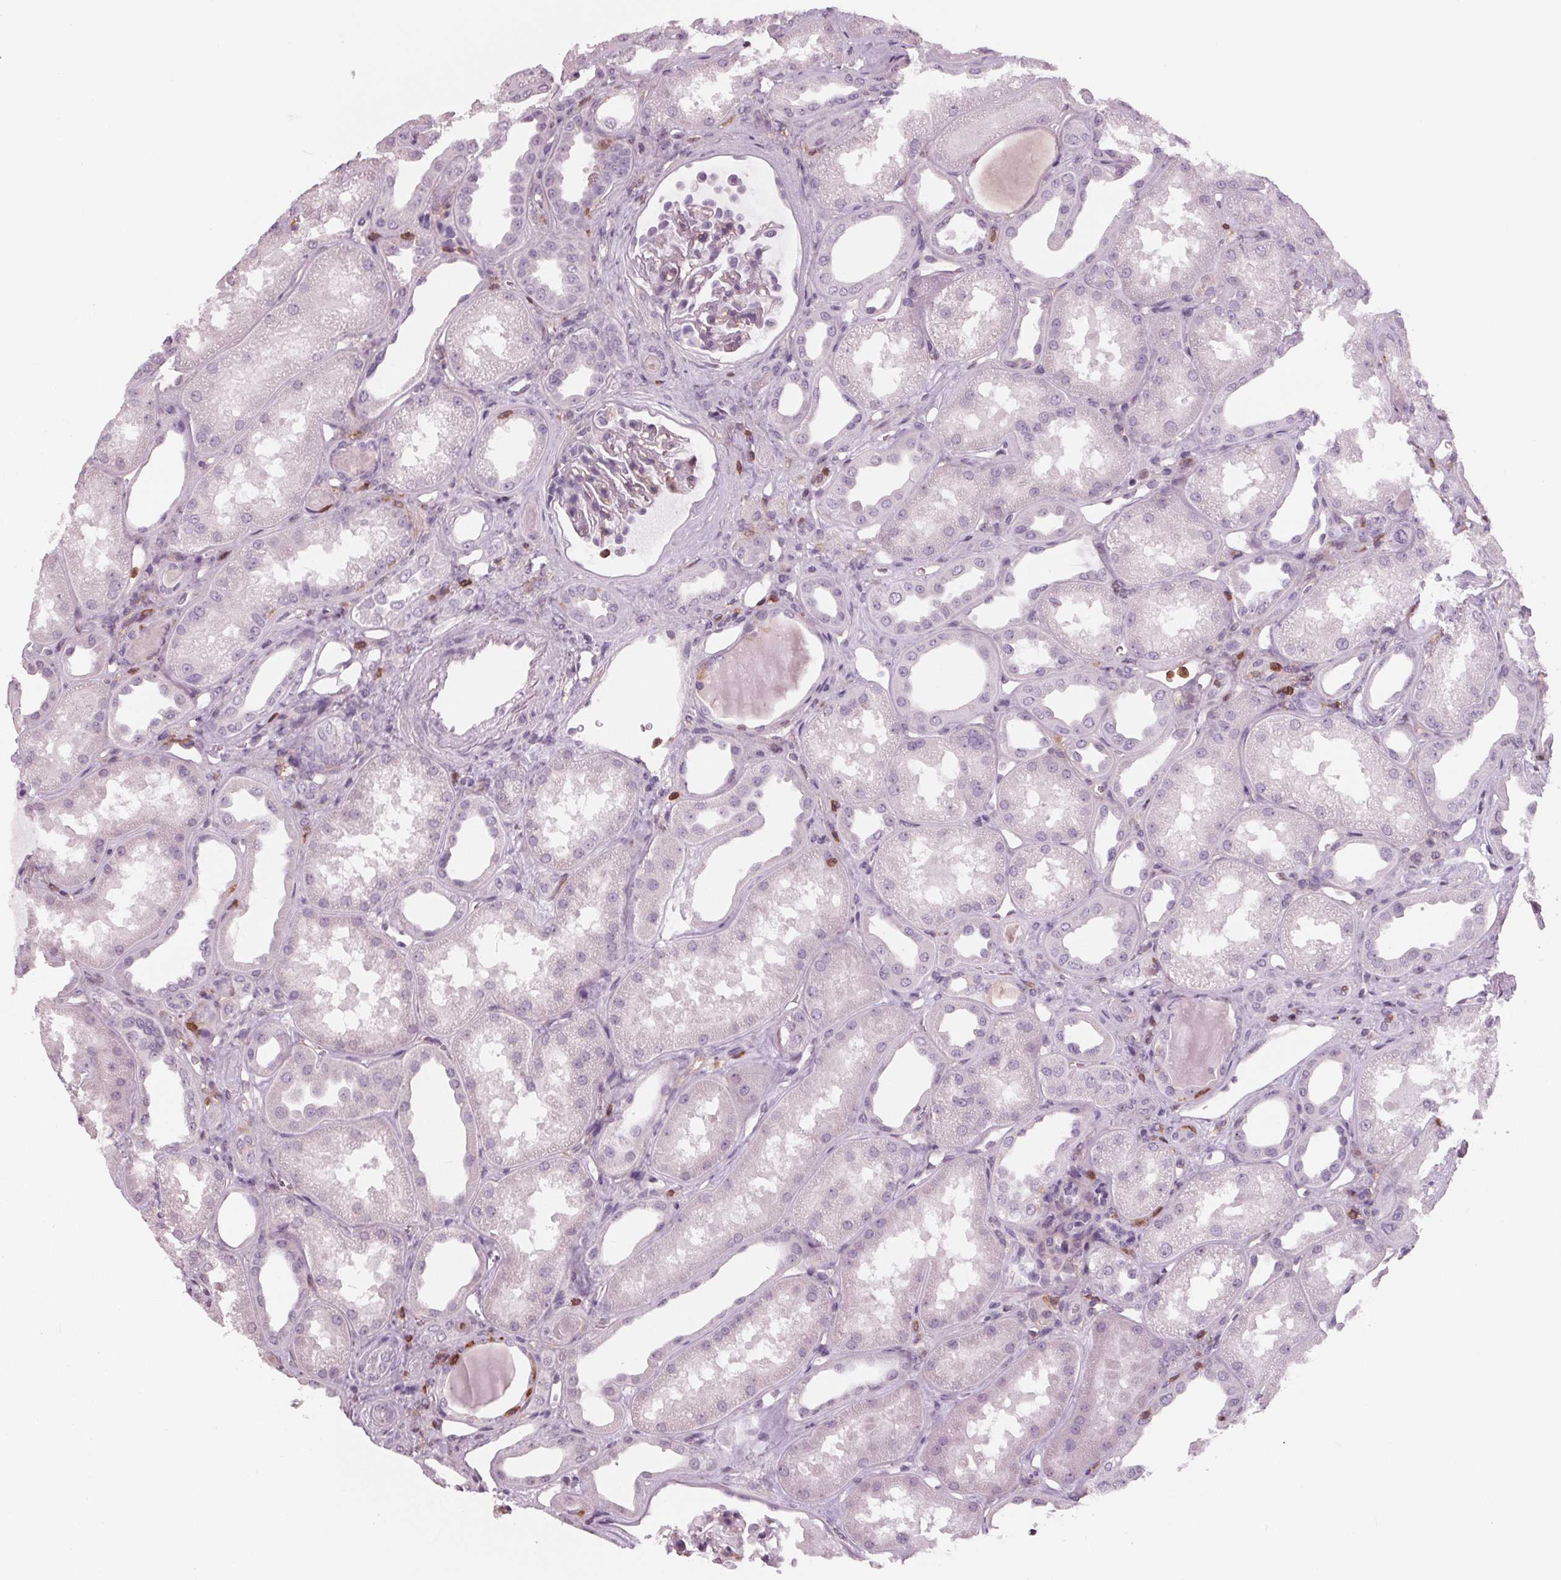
{"staining": {"intensity": "negative", "quantity": "none", "location": "none"}, "tissue": "kidney", "cell_type": "Cells in glomeruli", "image_type": "normal", "snomed": [{"axis": "morphology", "description": "Normal tissue, NOS"}, {"axis": "topography", "description": "Kidney"}], "caption": "DAB (3,3'-diaminobenzidine) immunohistochemical staining of benign kidney shows no significant staining in cells in glomeruli.", "gene": "ARHGAP25", "patient": {"sex": "male", "age": 61}}